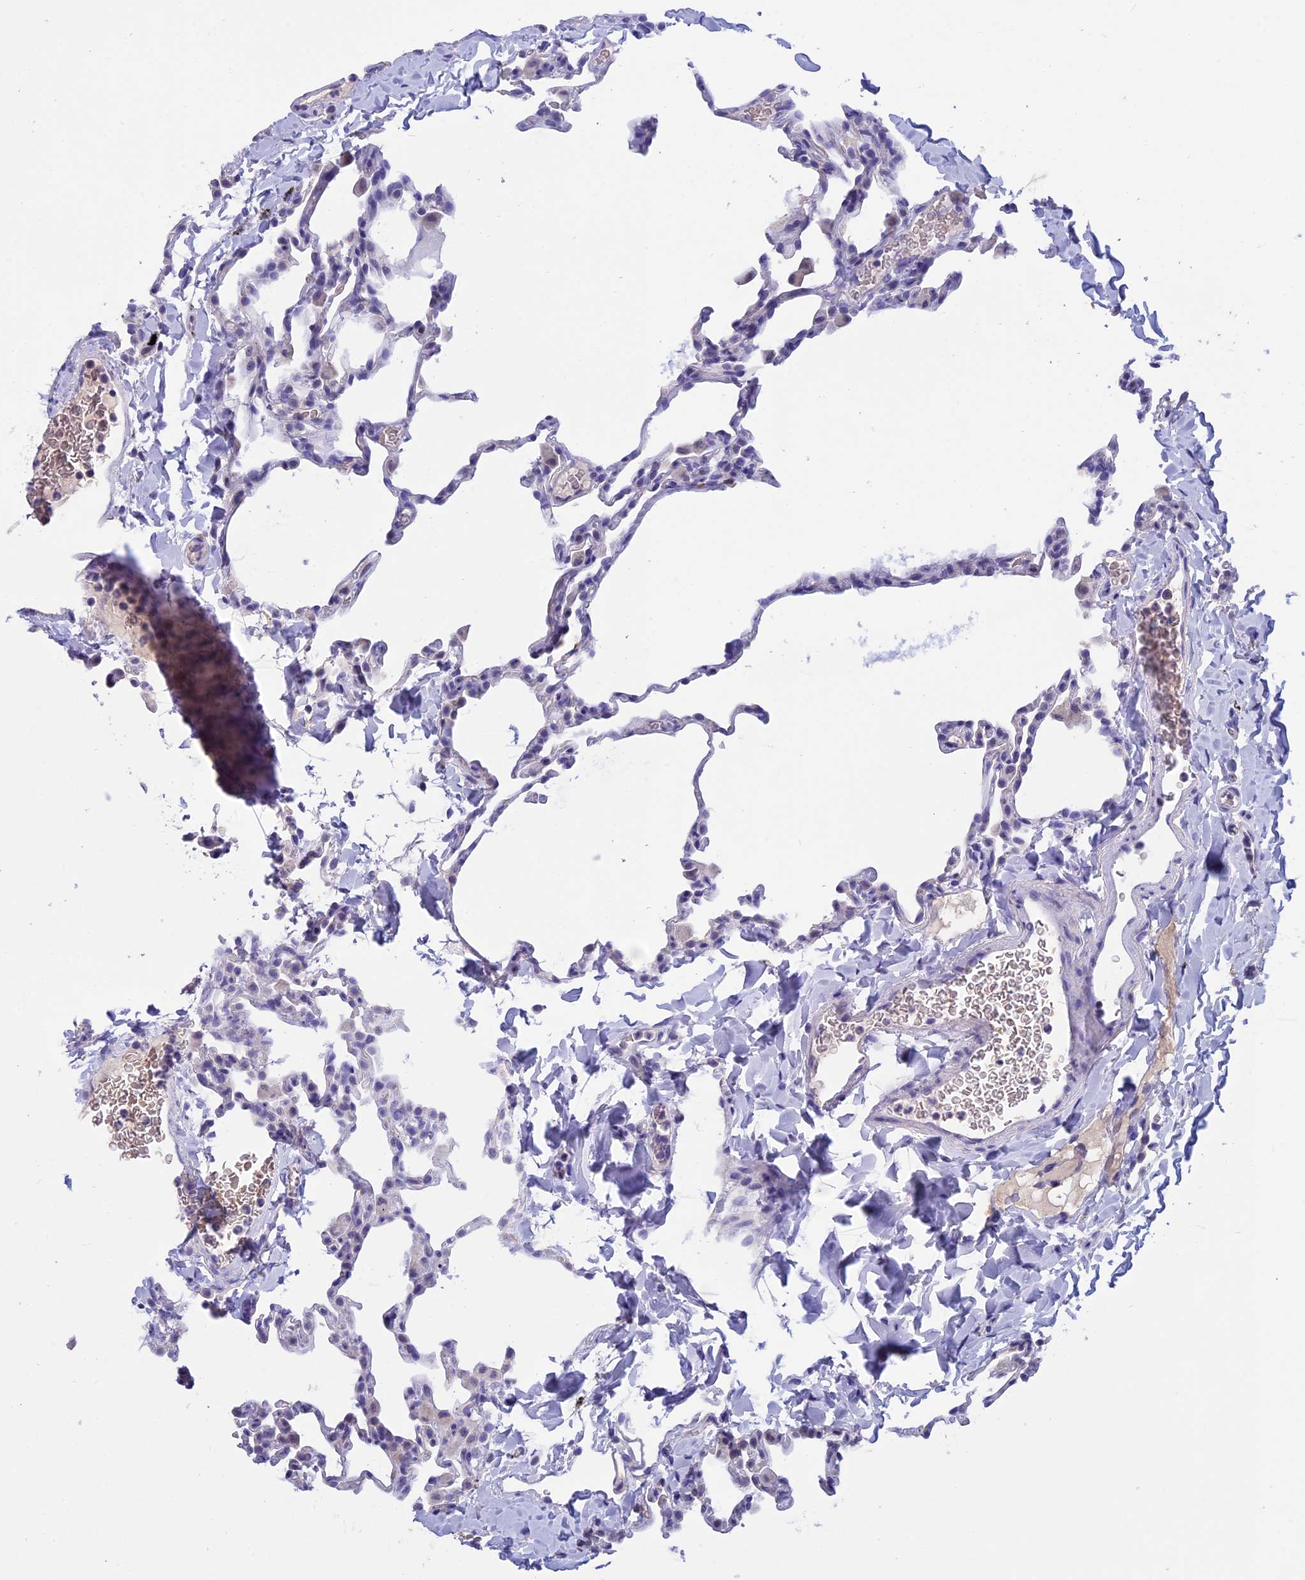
{"staining": {"intensity": "weak", "quantity": "<25%", "location": "nuclear"}, "tissue": "lung", "cell_type": "Alveolar cells", "image_type": "normal", "snomed": [{"axis": "morphology", "description": "Normal tissue, NOS"}, {"axis": "topography", "description": "Lung"}], "caption": "Immunohistochemical staining of unremarkable lung shows no significant positivity in alveolar cells. (Immunohistochemistry, brightfield microscopy, high magnification).", "gene": "KNOP1", "patient": {"sex": "male", "age": 20}}